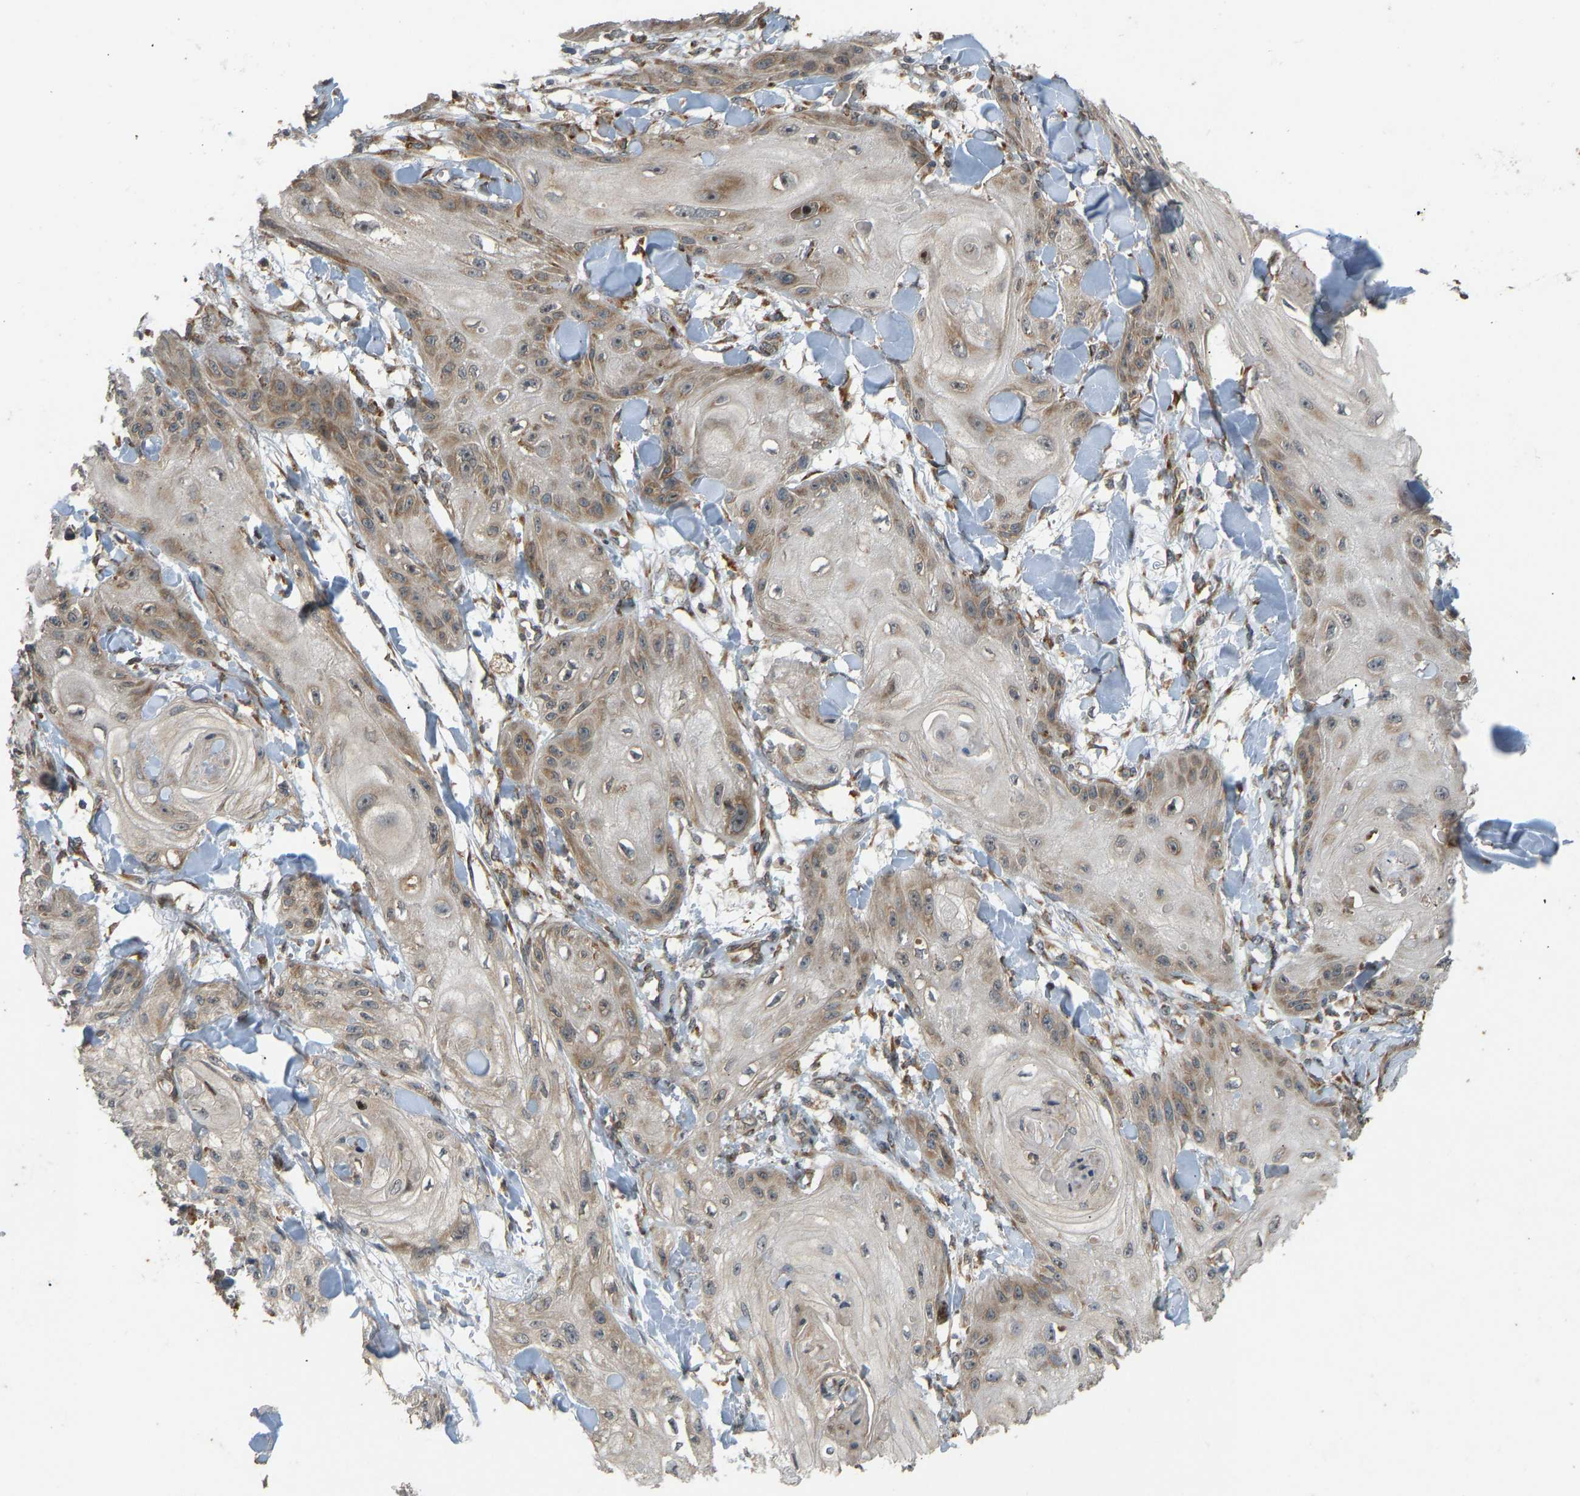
{"staining": {"intensity": "moderate", "quantity": ">75%", "location": "cytoplasmic/membranous"}, "tissue": "skin cancer", "cell_type": "Tumor cells", "image_type": "cancer", "snomed": [{"axis": "morphology", "description": "Squamous cell carcinoma, NOS"}, {"axis": "topography", "description": "Skin"}], "caption": "Brown immunohistochemical staining in squamous cell carcinoma (skin) displays moderate cytoplasmic/membranous positivity in approximately >75% of tumor cells.", "gene": "RPN2", "patient": {"sex": "male", "age": 74}}